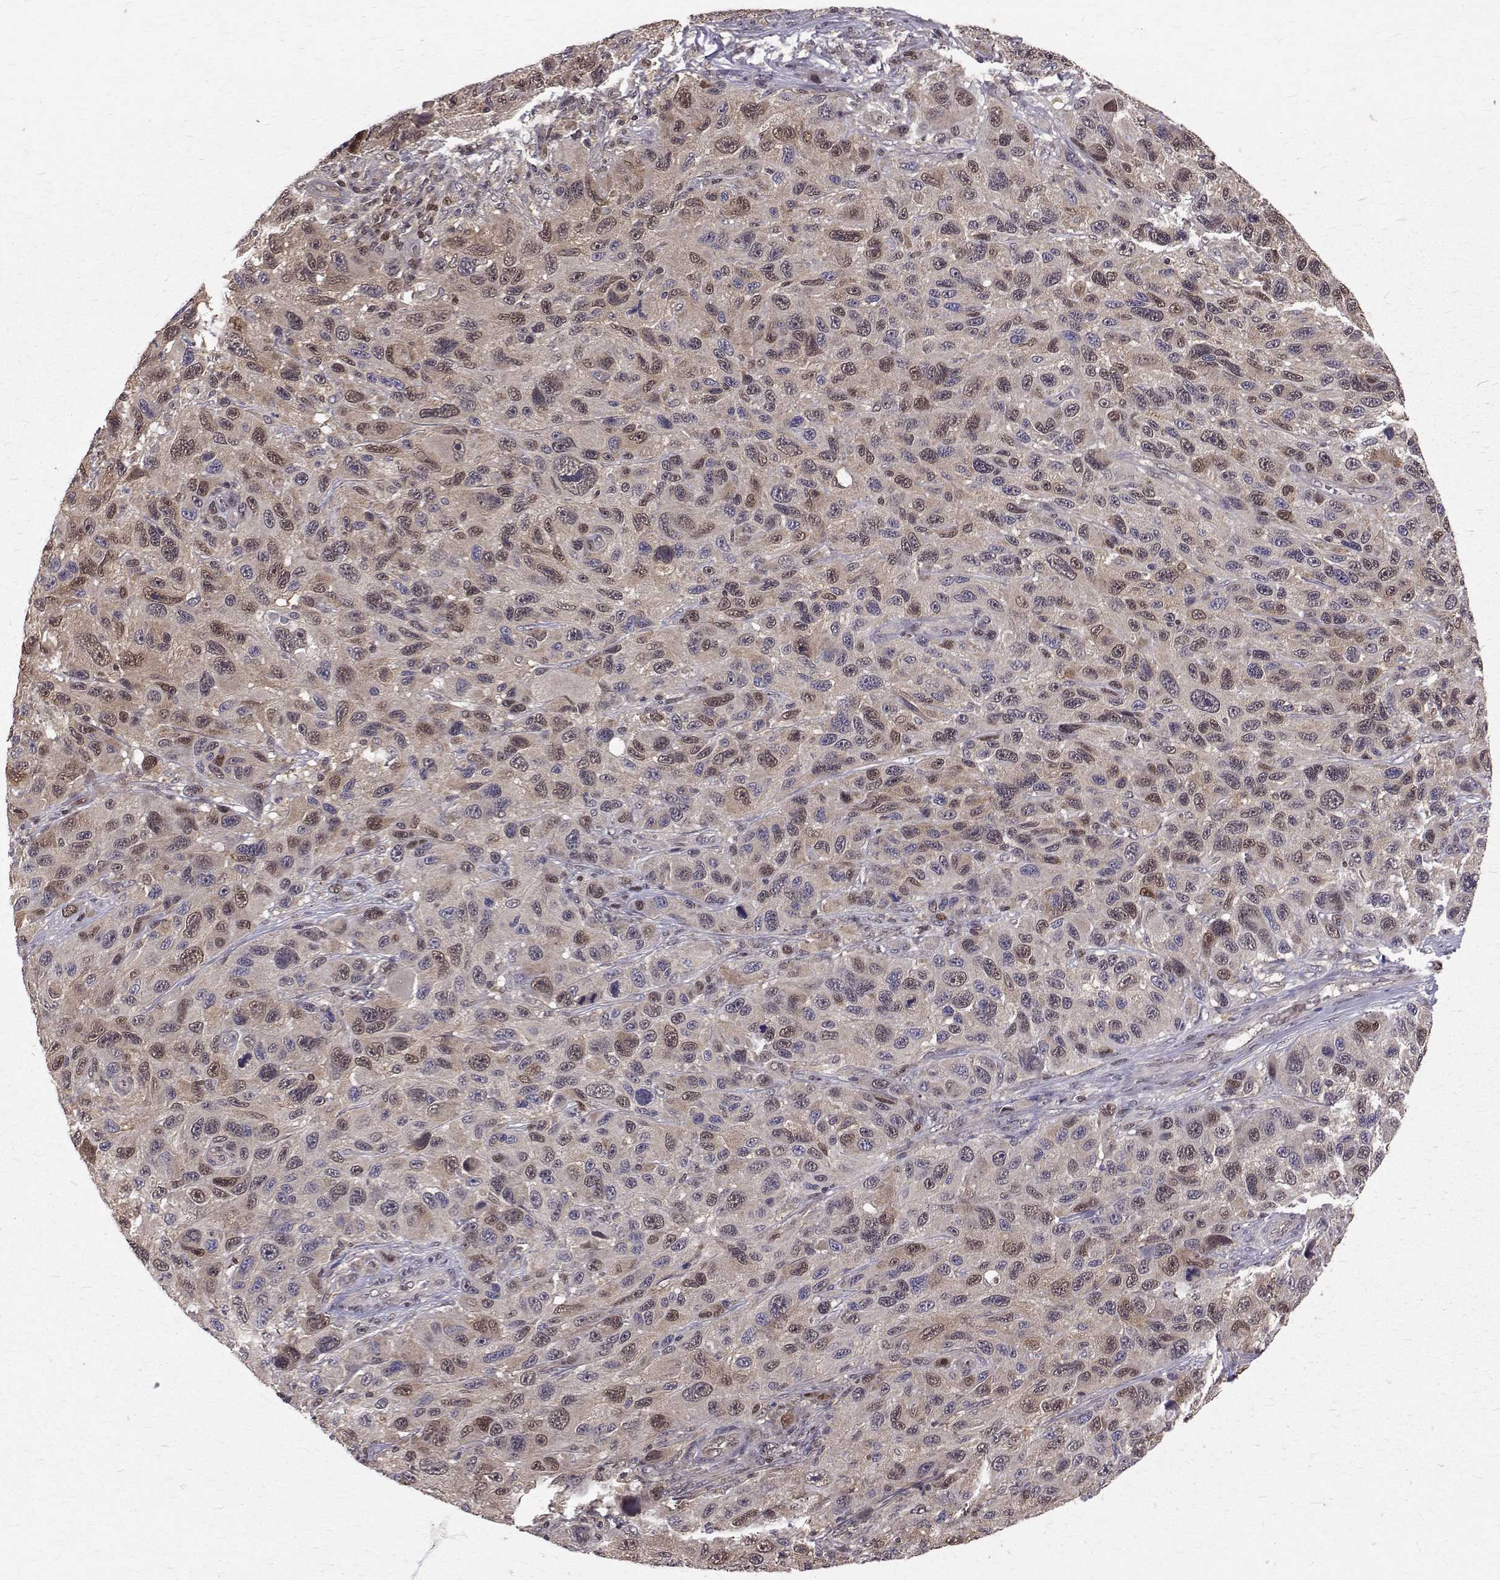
{"staining": {"intensity": "moderate", "quantity": "<25%", "location": "nuclear"}, "tissue": "melanoma", "cell_type": "Tumor cells", "image_type": "cancer", "snomed": [{"axis": "morphology", "description": "Malignant melanoma, NOS"}, {"axis": "topography", "description": "Skin"}], "caption": "Tumor cells demonstrate low levels of moderate nuclear positivity in about <25% of cells in human malignant melanoma.", "gene": "NIF3L1", "patient": {"sex": "male", "age": 53}}